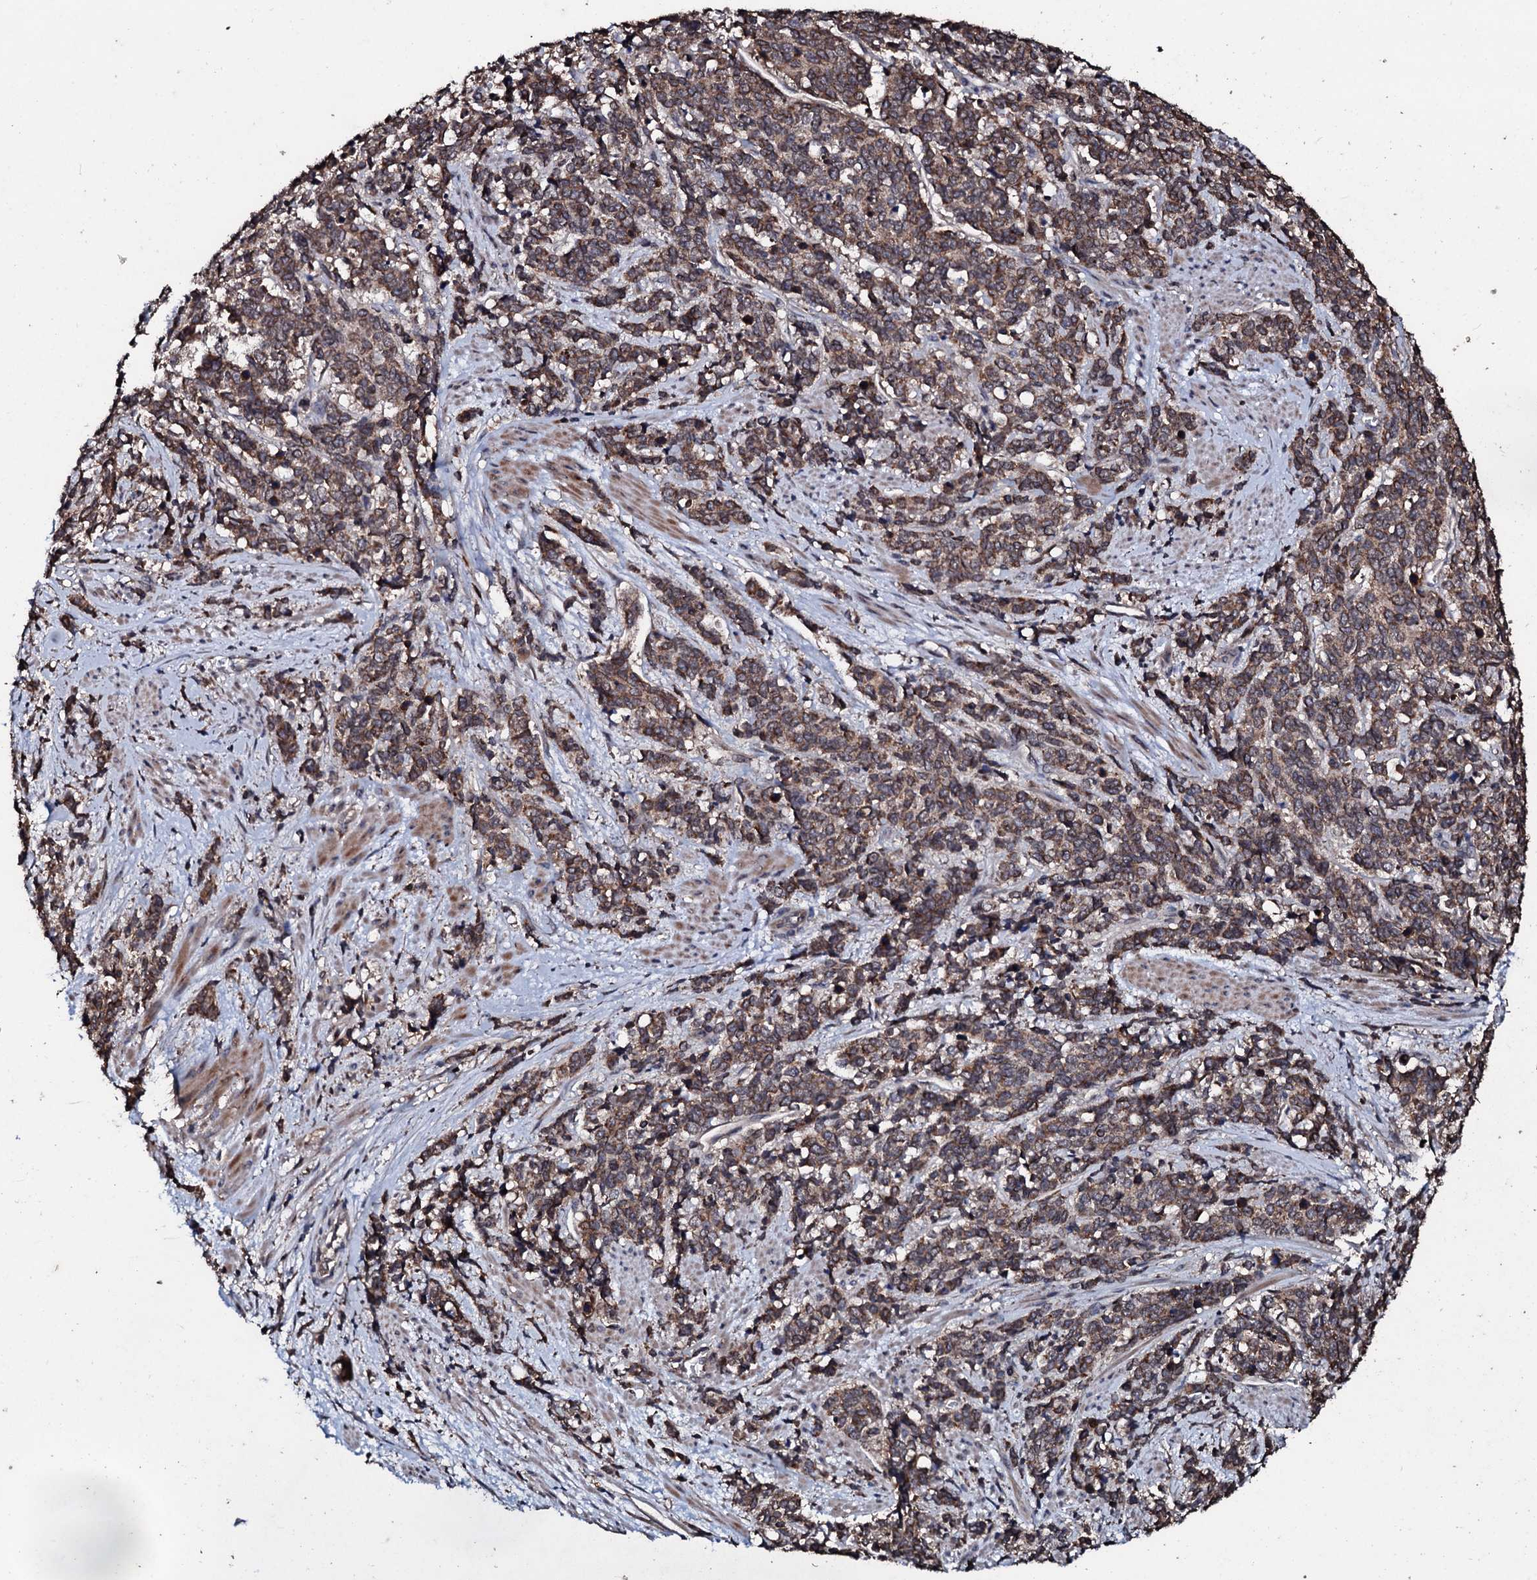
{"staining": {"intensity": "moderate", "quantity": ">75%", "location": "cytoplasmic/membranous"}, "tissue": "cervical cancer", "cell_type": "Tumor cells", "image_type": "cancer", "snomed": [{"axis": "morphology", "description": "Squamous cell carcinoma, NOS"}, {"axis": "topography", "description": "Cervix"}], "caption": "Protein staining by immunohistochemistry (IHC) shows moderate cytoplasmic/membranous positivity in about >75% of tumor cells in cervical cancer (squamous cell carcinoma). (IHC, brightfield microscopy, high magnification).", "gene": "SDHAF2", "patient": {"sex": "female", "age": 60}}